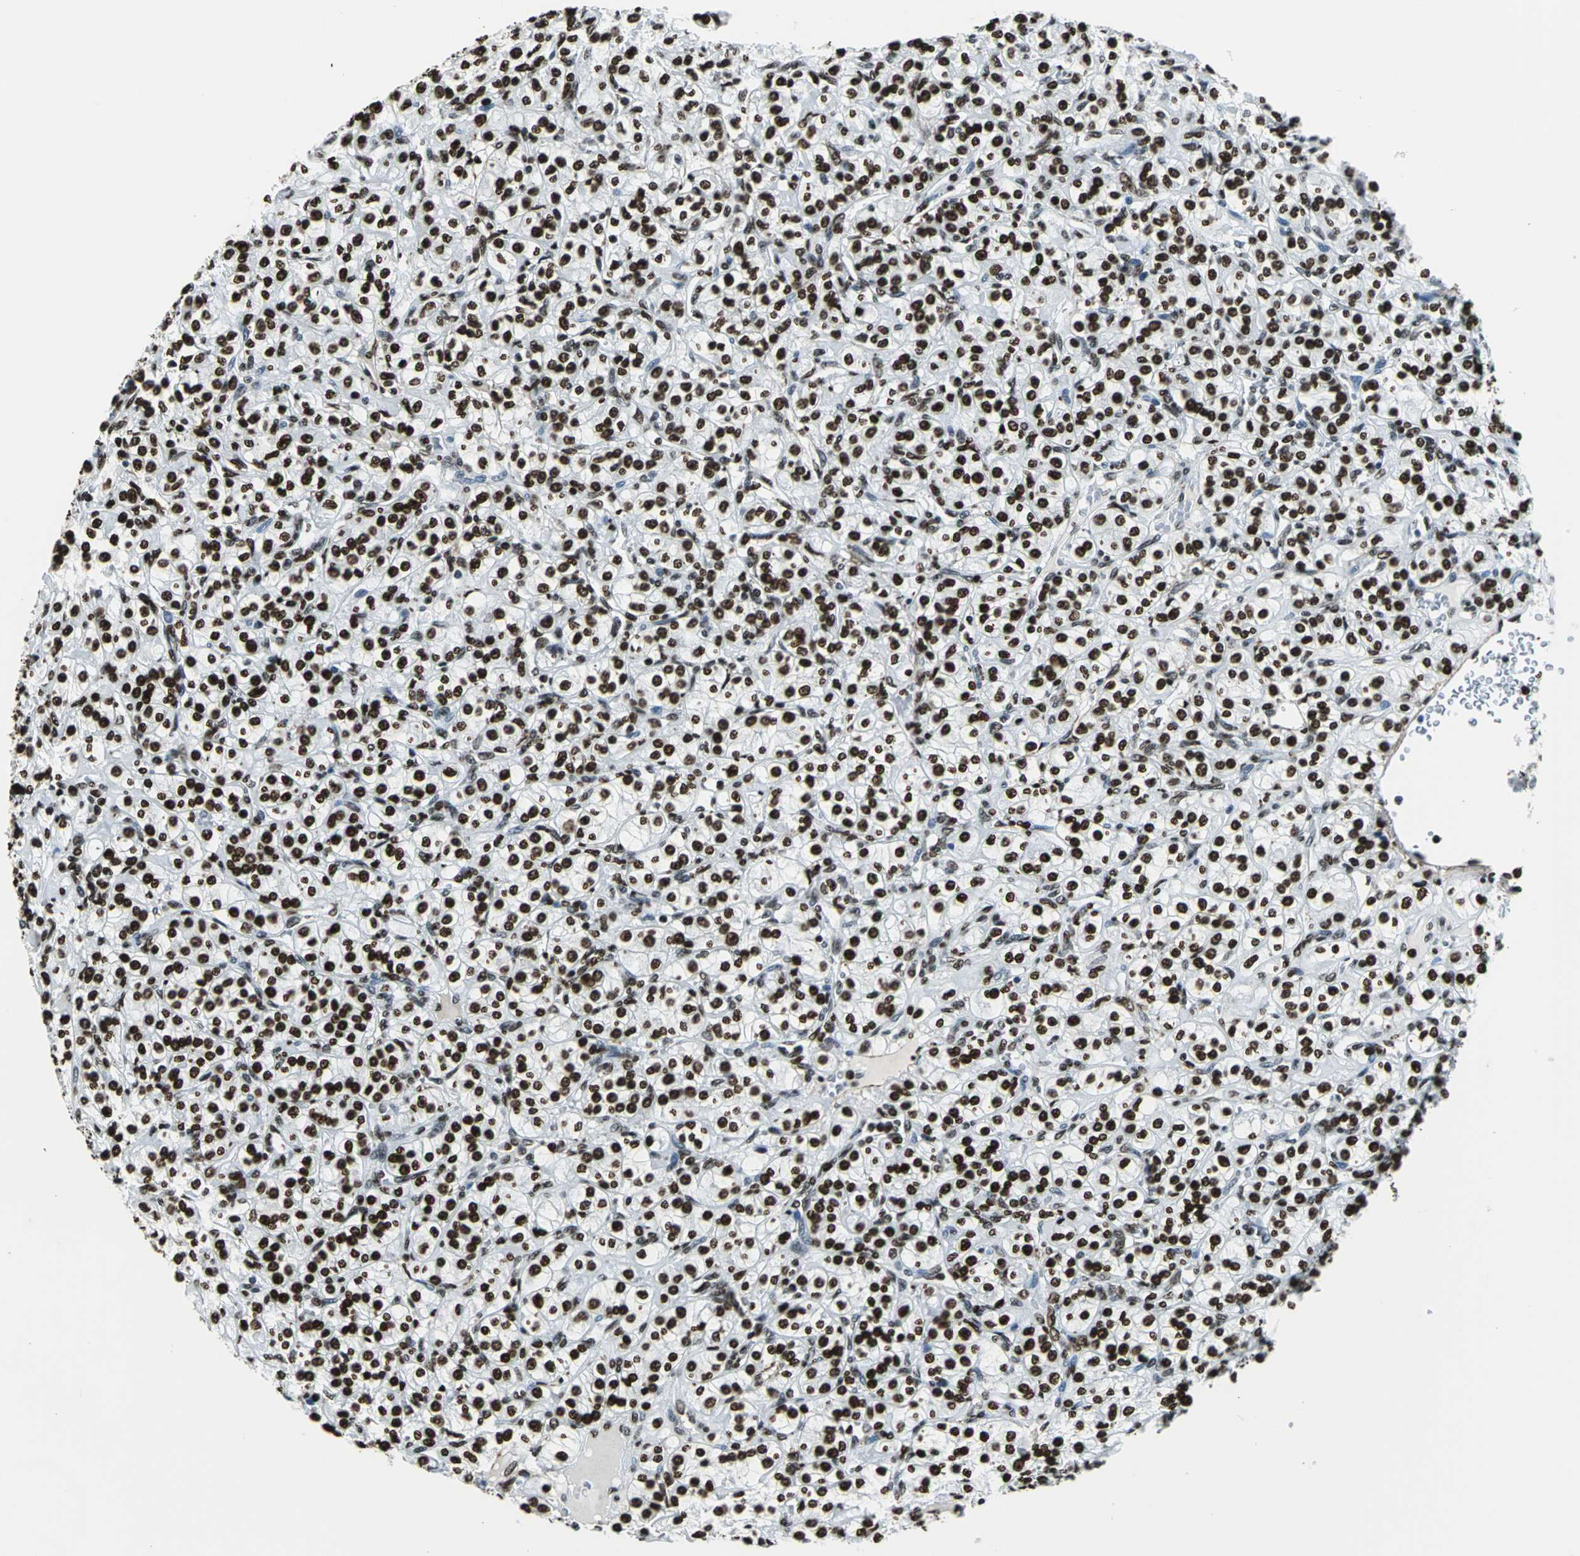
{"staining": {"intensity": "strong", "quantity": ">75%", "location": "nuclear"}, "tissue": "renal cancer", "cell_type": "Tumor cells", "image_type": "cancer", "snomed": [{"axis": "morphology", "description": "Adenocarcinoma, NOS"}, {"axis": "topography", "description": "Kidney"}], "caption": "Immunohistochemistry photomicrograph of human renal cancer stained for a protein (brown), which demonstrates high levels of strong nuclear expression in approximately >75% of tumor cells.", "gene": "APEX1", "patient": {"sex": "male", "age": 77}}